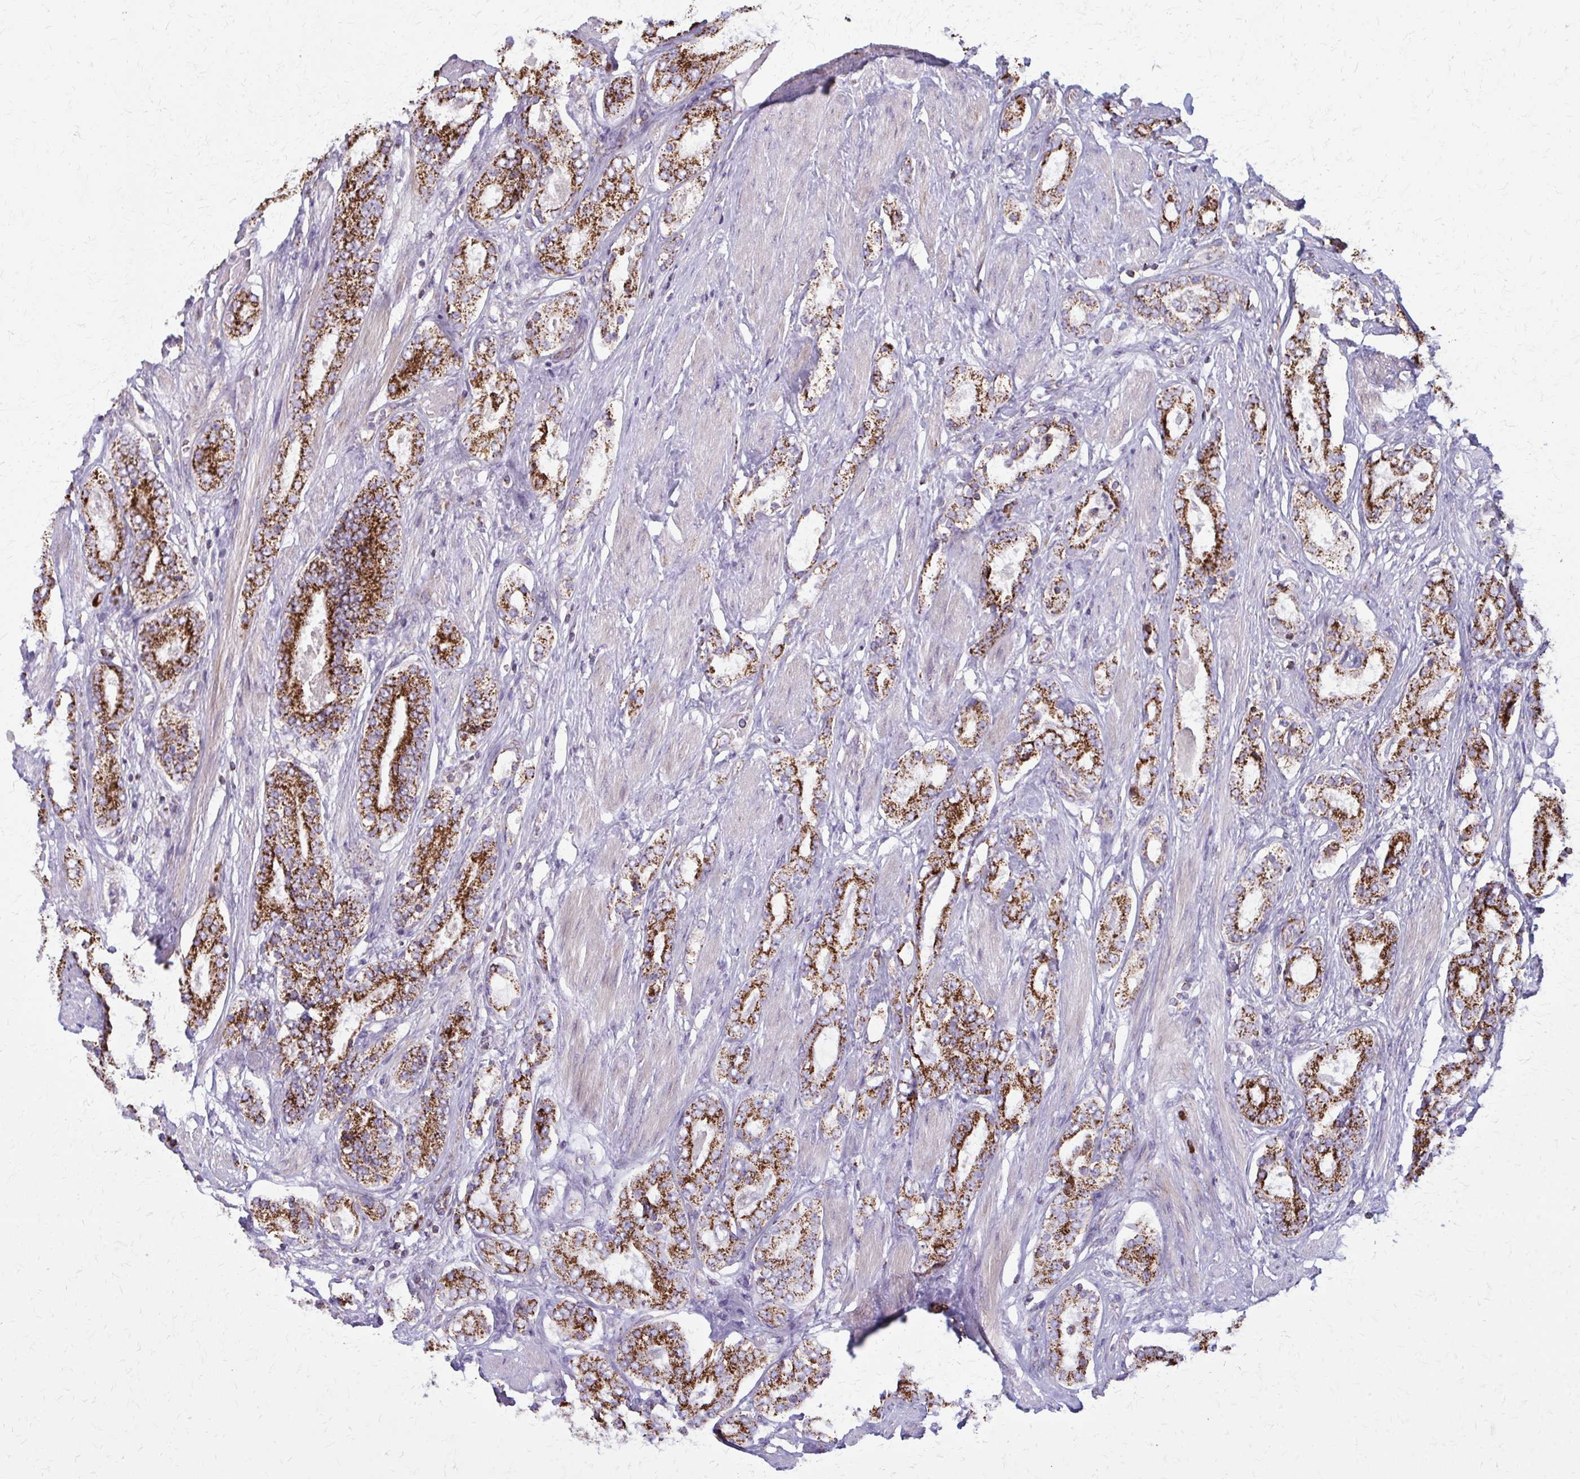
{"staining": {"intensity": "strong", "quantity": ">75%", "location": "cytoplasmic/membranous"}, "tissue": "prostate cancer", "cell_type": "Tumor cells", "image_type": "cancer", "snomed": [{"axis": "morphology", "description": "Adenocarcinoma, High grade"}, {"axis": "topography", "description": "Prostate"}], "caption": "Immunohistochemical staining of human adenocarcinoma (high-grade) (prostate) shows high levels of strong cytoplasmic/membranous positivity in approximately >75% of tumor cells.", "gene": "TVP23A", "patient": {"sex": "male", "age": 63}}